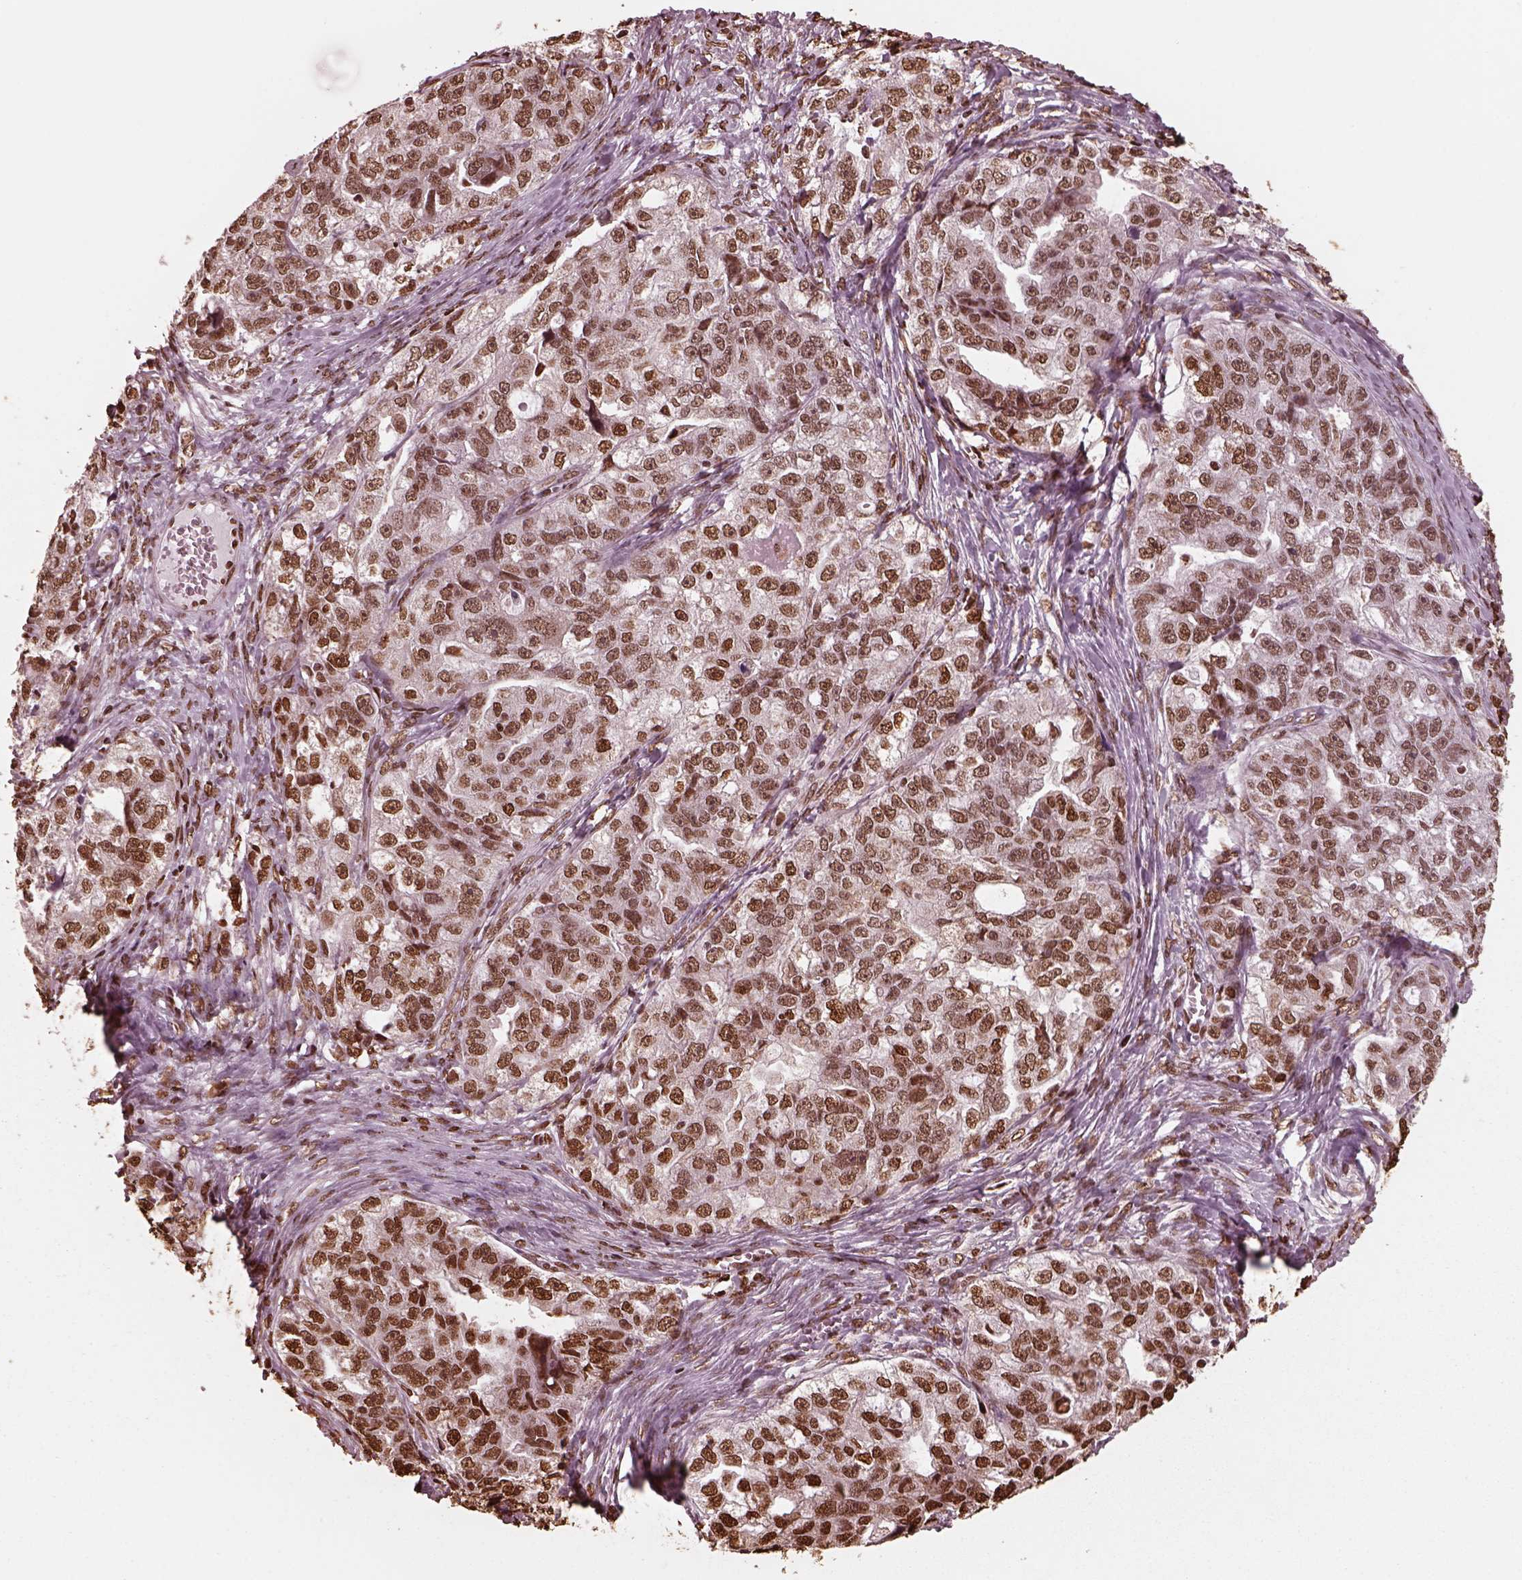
{"staining": {"intensity": "strong", "quantity": ">75%", "location": "nuclear"}, "tissue": "ovarian cancer", "cell_type": "Tumor cells", "image_type": "cancer", "snomed": [{"axis": "morphology", "description": "Cystadenocarcinoma, serous, NOS"}, {"axis": "topography", "description": "Ovary"}], "caption": "There is high levels of strong nuclear staining in tumor cells of ovarian cancer, as demonstrated by immunohistochemical staining (brown color).", "gene": "NSD1", "patient": {"sex": "female", "age": 51}}